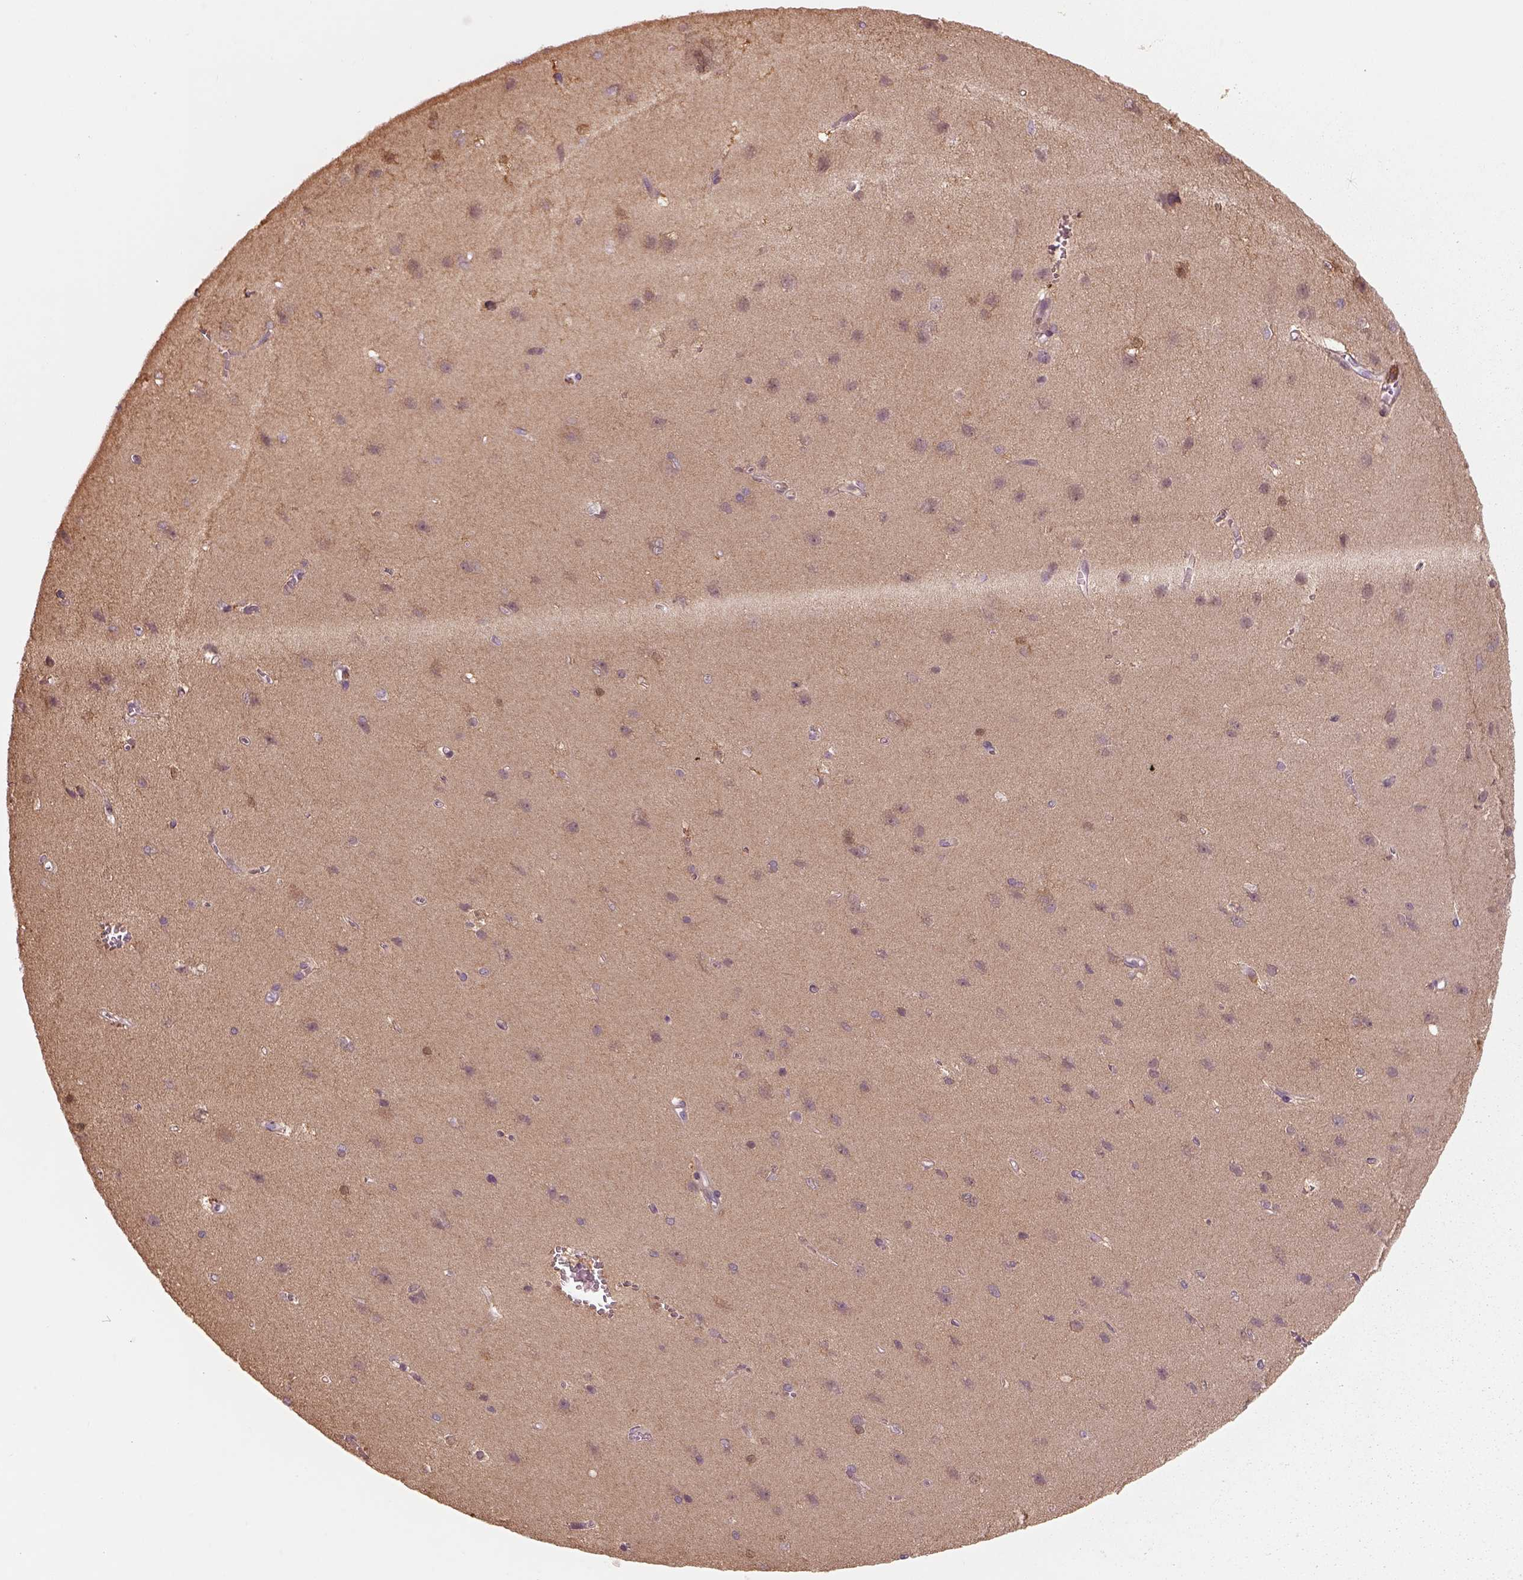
{"staining": {"intensity": "negative", "quantity": "none", "location": "none"}, "tissue": "cerebral cortex", "cell_type": "Endothelial cells", "image_type": "normal", "snomed": [{"axis": "morphology", "description": "Normal tissue, NOS"}, {"axis": "topography", "description": "Cerebral cortex"}], "caption": "Immunohistochemical staining of benign cerebral cortex exhibits no significant expression in endothelial cells.", "gene": "GDNF", "patient": {"sex": "male", "age": 37}}